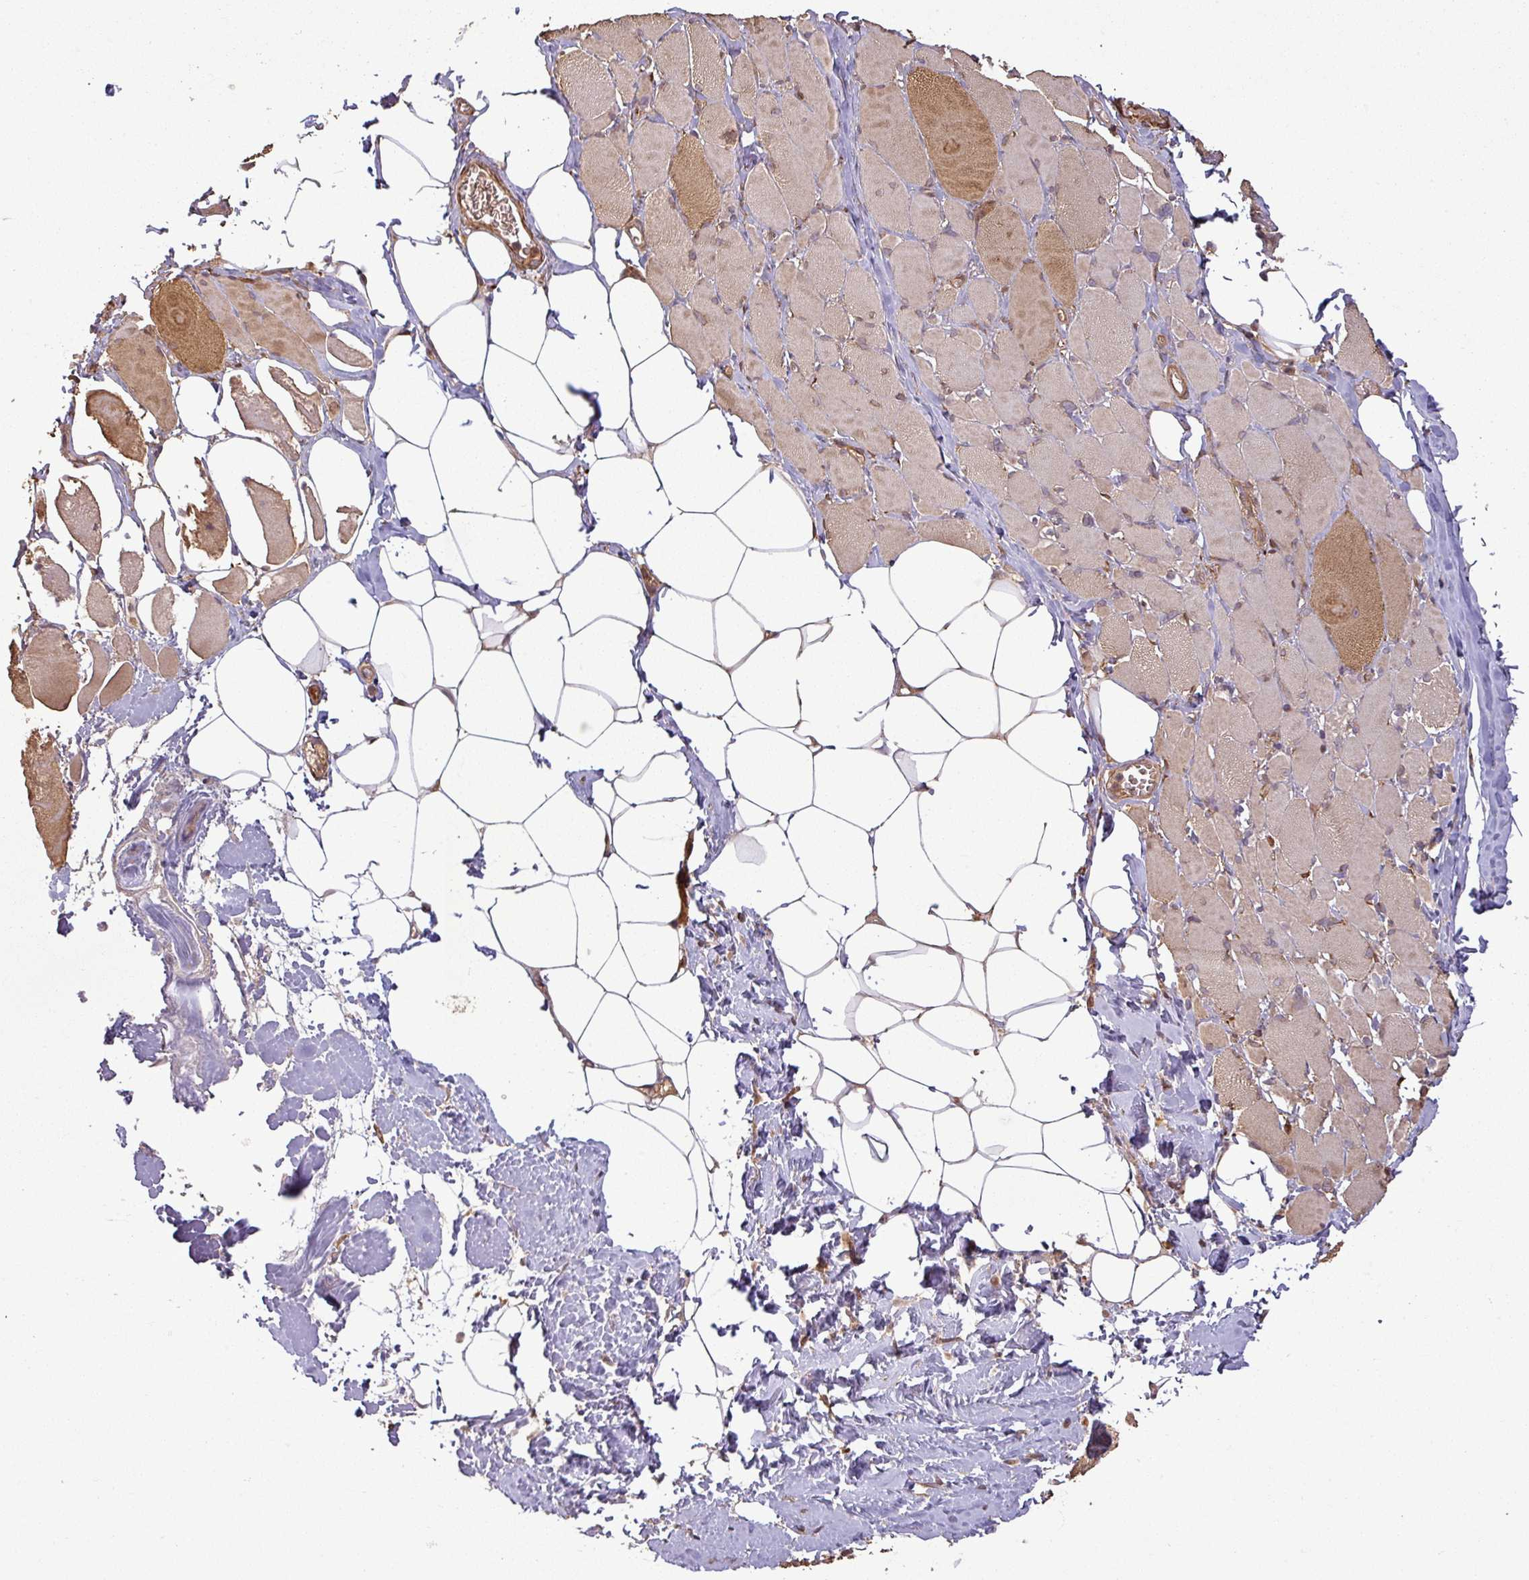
{"staining": {"intensity": "moderate", "quantity": "25%-75%", "location": "cytoplasmic/membranous"}, "tissue": "skeletal muscle", "cell_type": "Myocytes", "image_type": "normal", "snomed": [{"axis": "morphology", "description": "Normal tissue, NOS"}, {"axis": "morphology", "description": "Basal cell carcinoma"}, {"axis": "topography", "description": "Skeletal muscle"}], "caption": "IHC of normal skeletal muscle demonstrates medium levels of moderate cytoplasmic/membranous expression in about 25%-75% of myocytes. The staining was performed using DAB, with brown indicating positive protein expression. Nuclei are stained blue with hematoxylin.", "gene": "MAP3K6", "patient": {"sex": "female", "age": 64}}